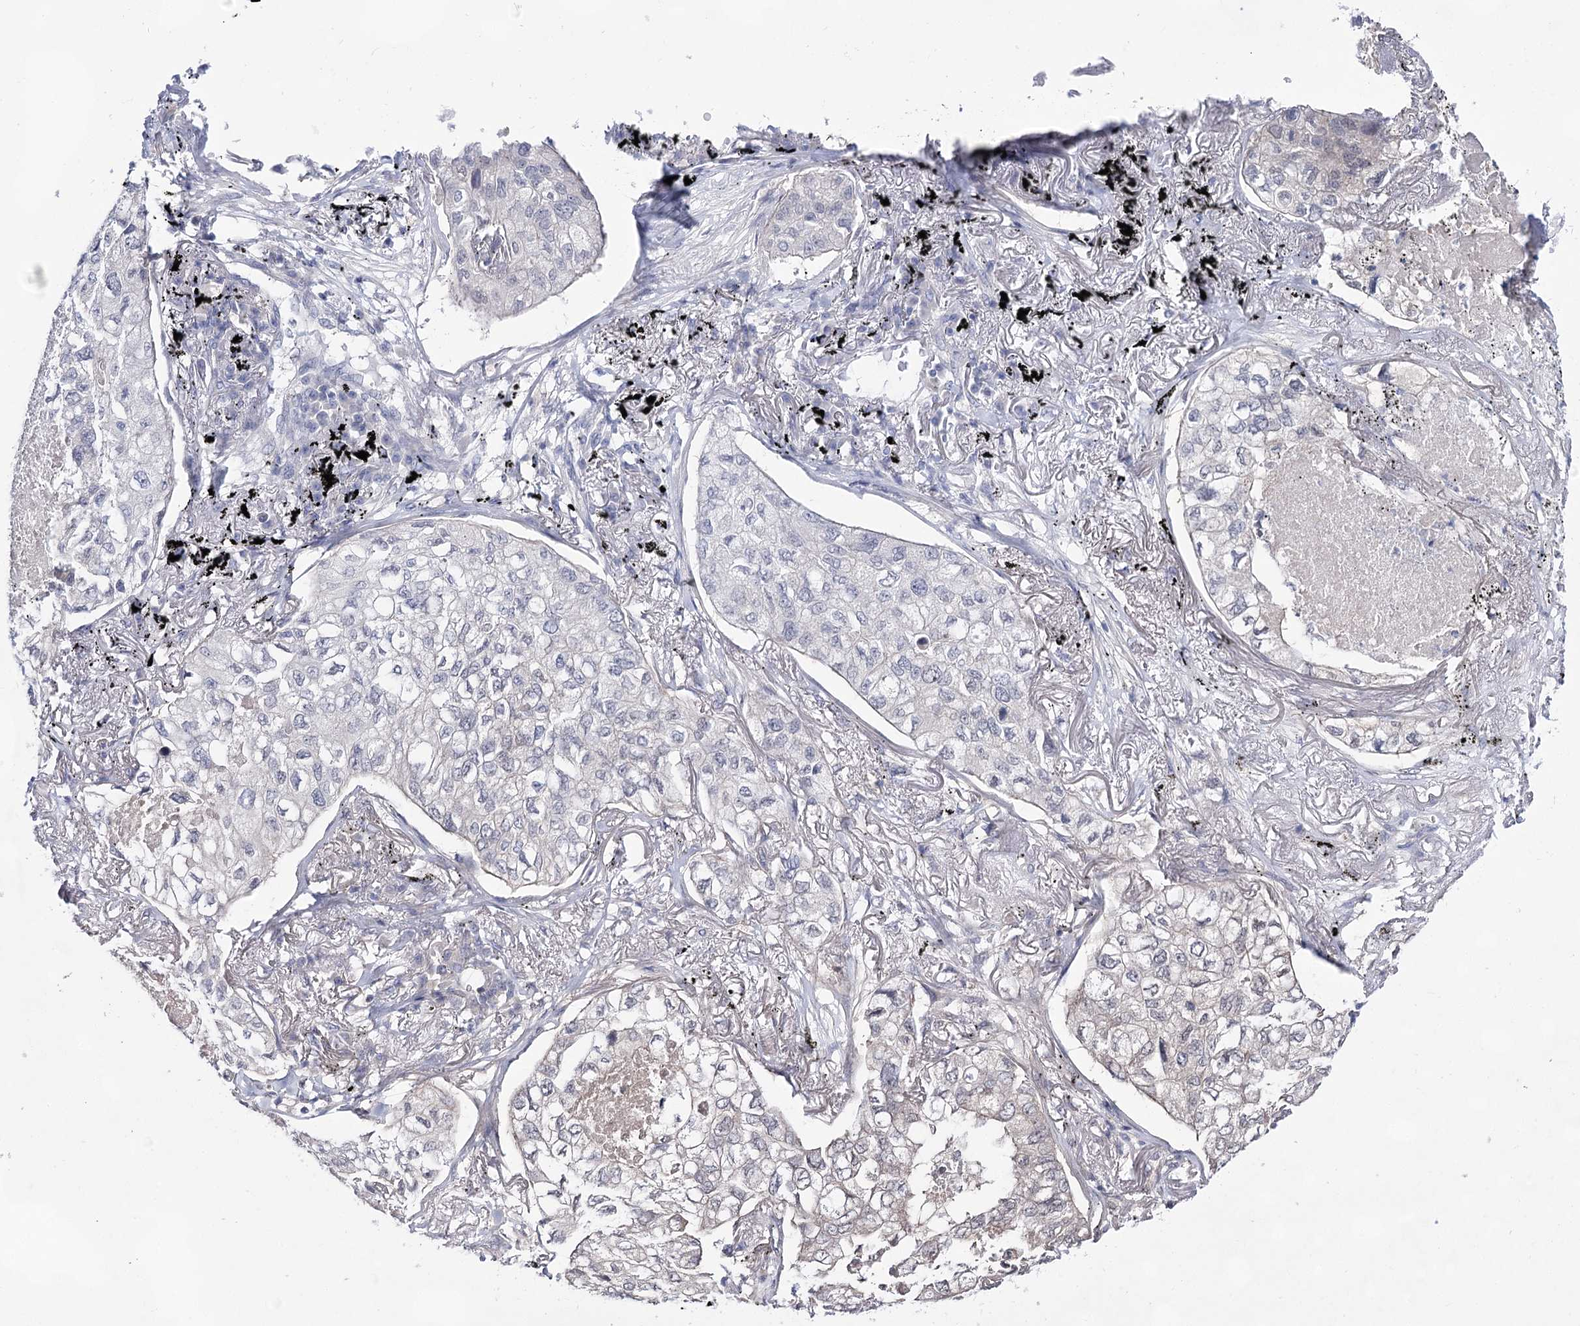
{"staining": {"intensity": "negative", "quantity": "none", "location": "none"}, "tissue": "lung cancer", "cell_type": "Tumor cells", "image_type": "cancer", "snomed": [{"axis": "morphology", "description": "Adenocarcinoma, NOS"}, {"axis": "topography", "description": "Lung"}], "caption": "Tumor cells are negative for brown protein staining in lung cancer (adenocarcinoma).", "gene": "LALBA", "patient": {"sex": "male", "age": 65}}